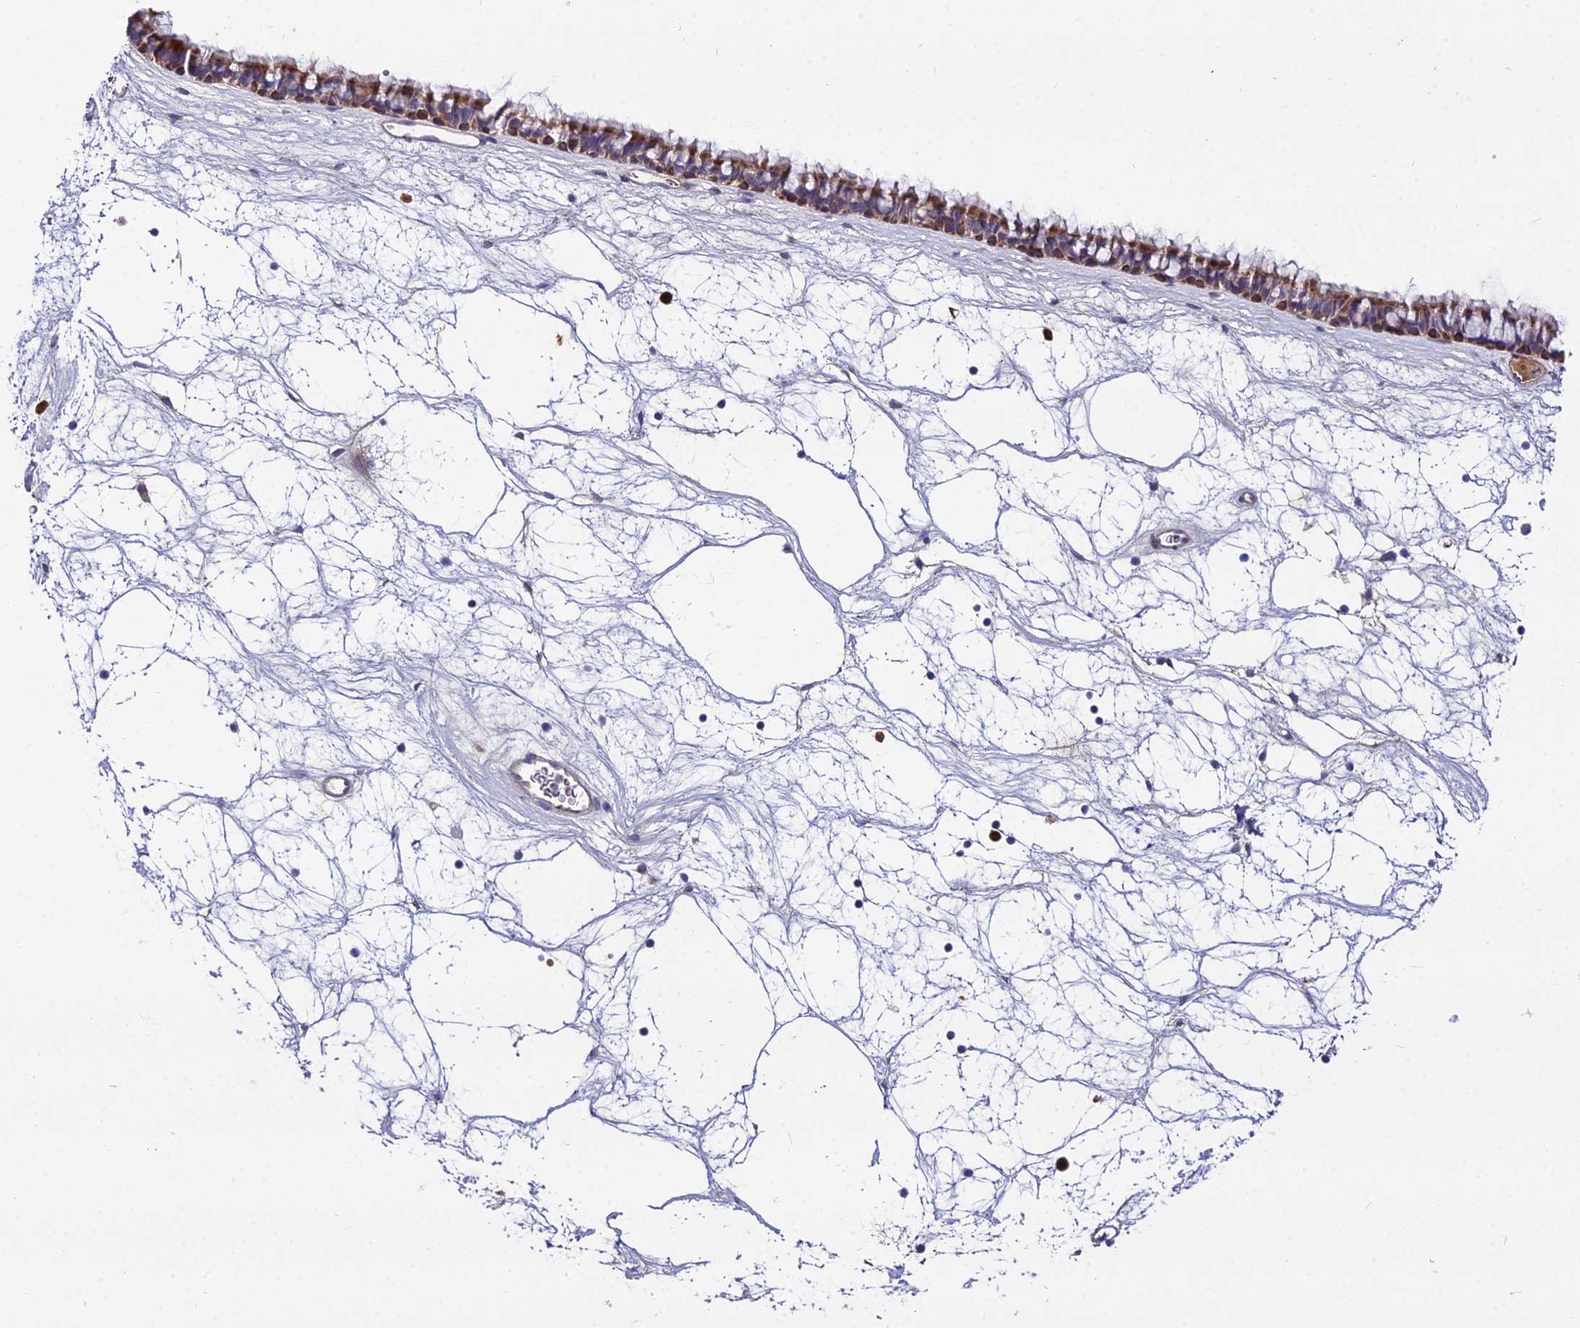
{"staining": {"intensity": "moderate", "quantity": ">75%", "location": "cytoplasmic/membranous"}, "tissue": "nasopharynx", "cell_type": "Respiratory epithelial cells", "image_type": "normal", "snomed": [{"axis": "morphology", "description": "Normal tissue, NOS"}, {"axis": "topography", "description": "Nasopharynx"}], "caption": "High-power microscopy captured an immunohistochemistry micrograph of normal nasopharynx, revealing moderate cytoplasmic/membranous positivity in approximately >75% of respiratory epithelial cells. The protein of interest is stained brown, and the nuclei are stained in blue (DAB IHC with brightfield microscopy, high magnification).", "gene": "EID2", "patient": {"sex": "male", "age": 64}}